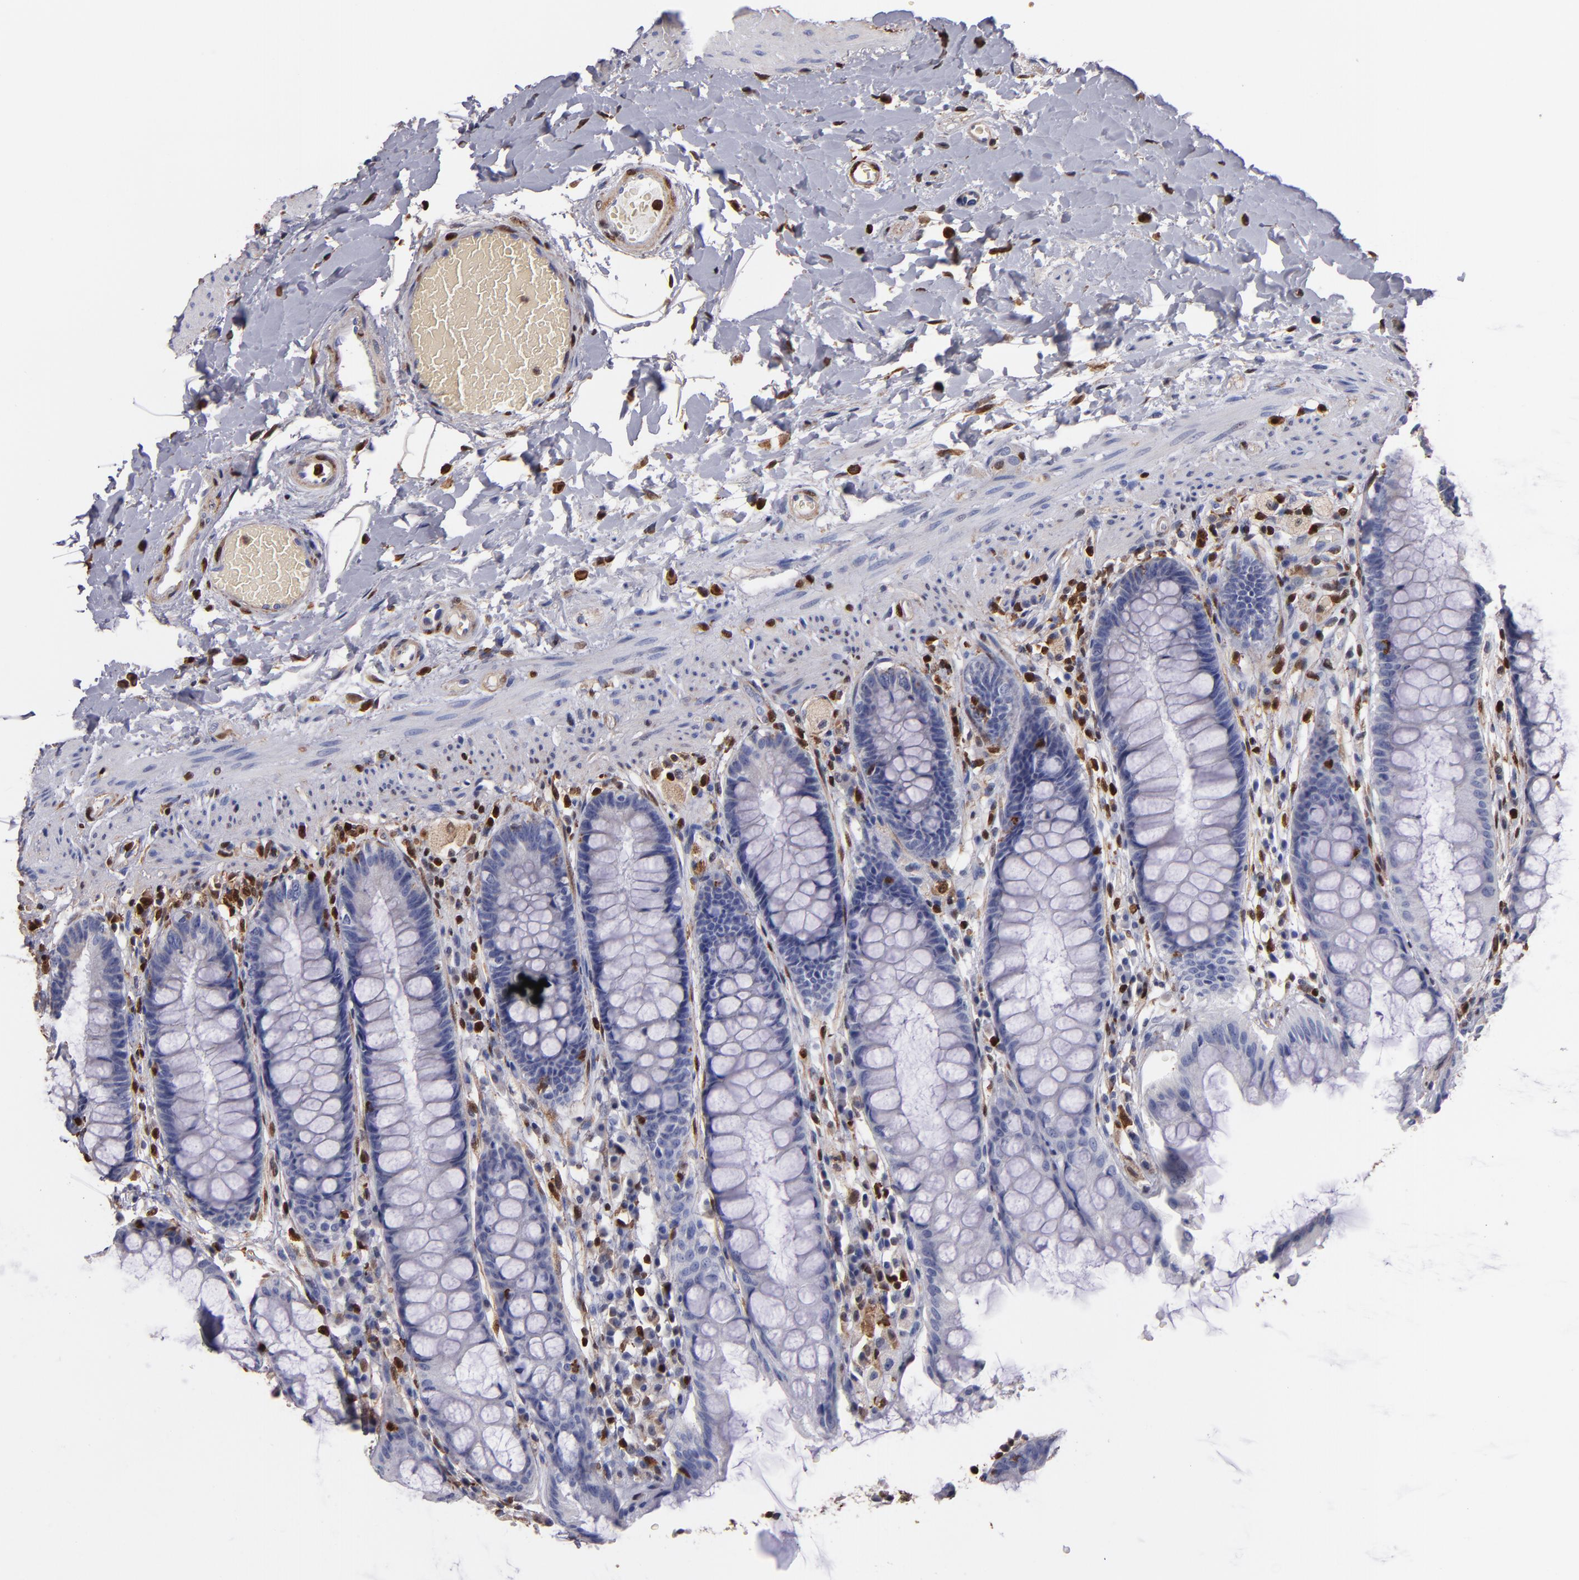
{"staining": {"intensity": "negative", "quantity": "none", "location": "none"}, "tissue": "rectum", "cell_type": "Glandular cells", "image_type": "normal", "snomed": [{"axis": "morphology", "description": "Normal tissue, NOS"}, {"axis": "topography", "description": "Rectum"}], "caption": "This image is of normal rectum stained with immunohistochemistry to label a protein in brown with the nuclei are counter-stained blue. There is no positivity in glandular cells.", "gene": "S100A4", "patient": {"sex": "female", "age": 46}}